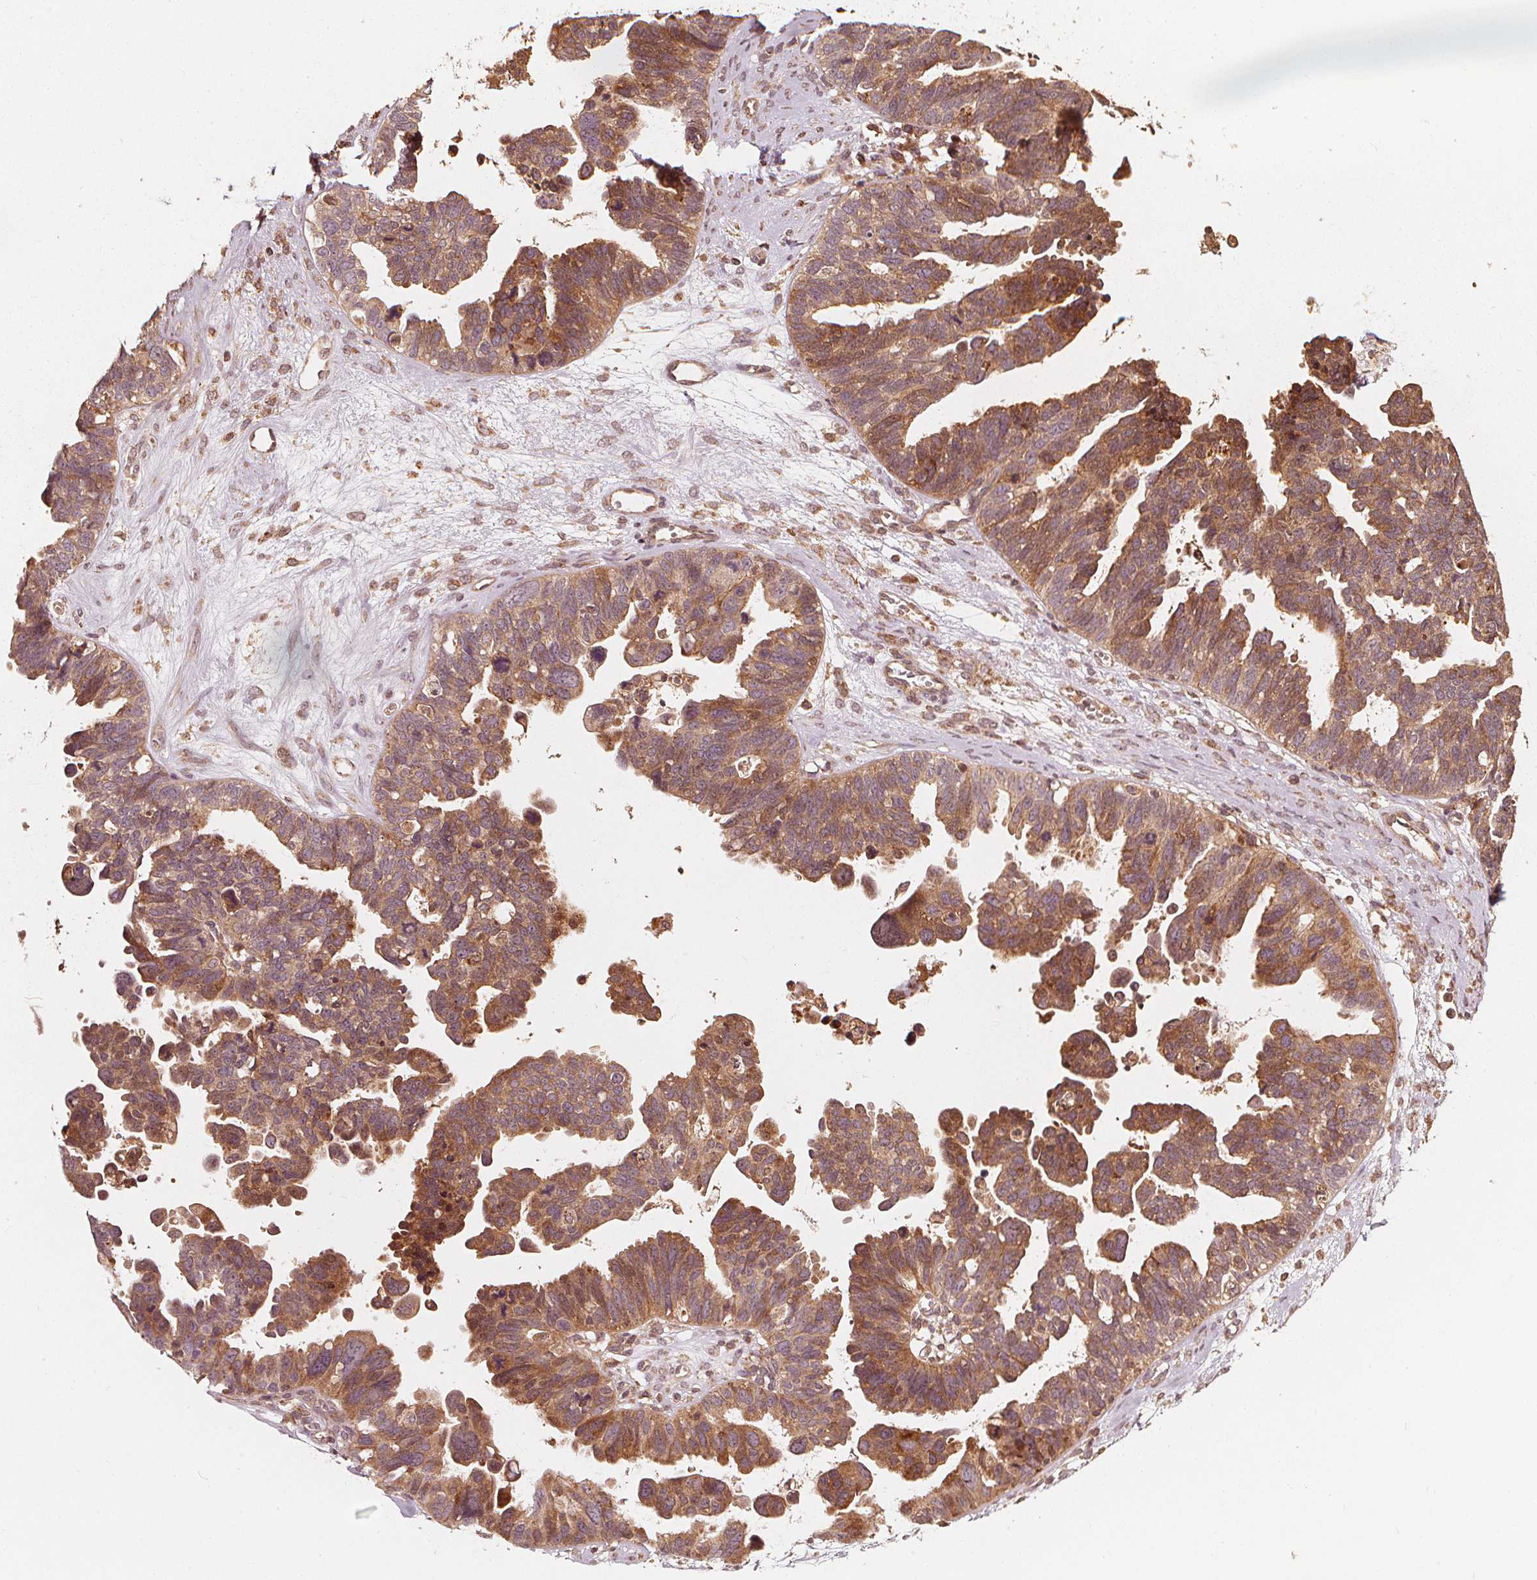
{"staining": {"intensity": "moderate", "quantity": ">75%", "location": "cytoplasmic/membranous"}, "tissue": "ovarian cancer", "cell_type": "Tumor cells", "image_type": "cancer", "snomed": [{"axis": "morphology", "description": "Cystadenocarcinoma, serous, NOS"}, {"axis": "topography", "description": "Ovary"}], "caption": "About >75% of tumor cells in human ovarian cancer show moderate cytoplasmic/membranous protein positivity as visualized by brown immunohistochemical staining.", "gene": "NPC1", "patient": {"sex": "female", "age": 60}}